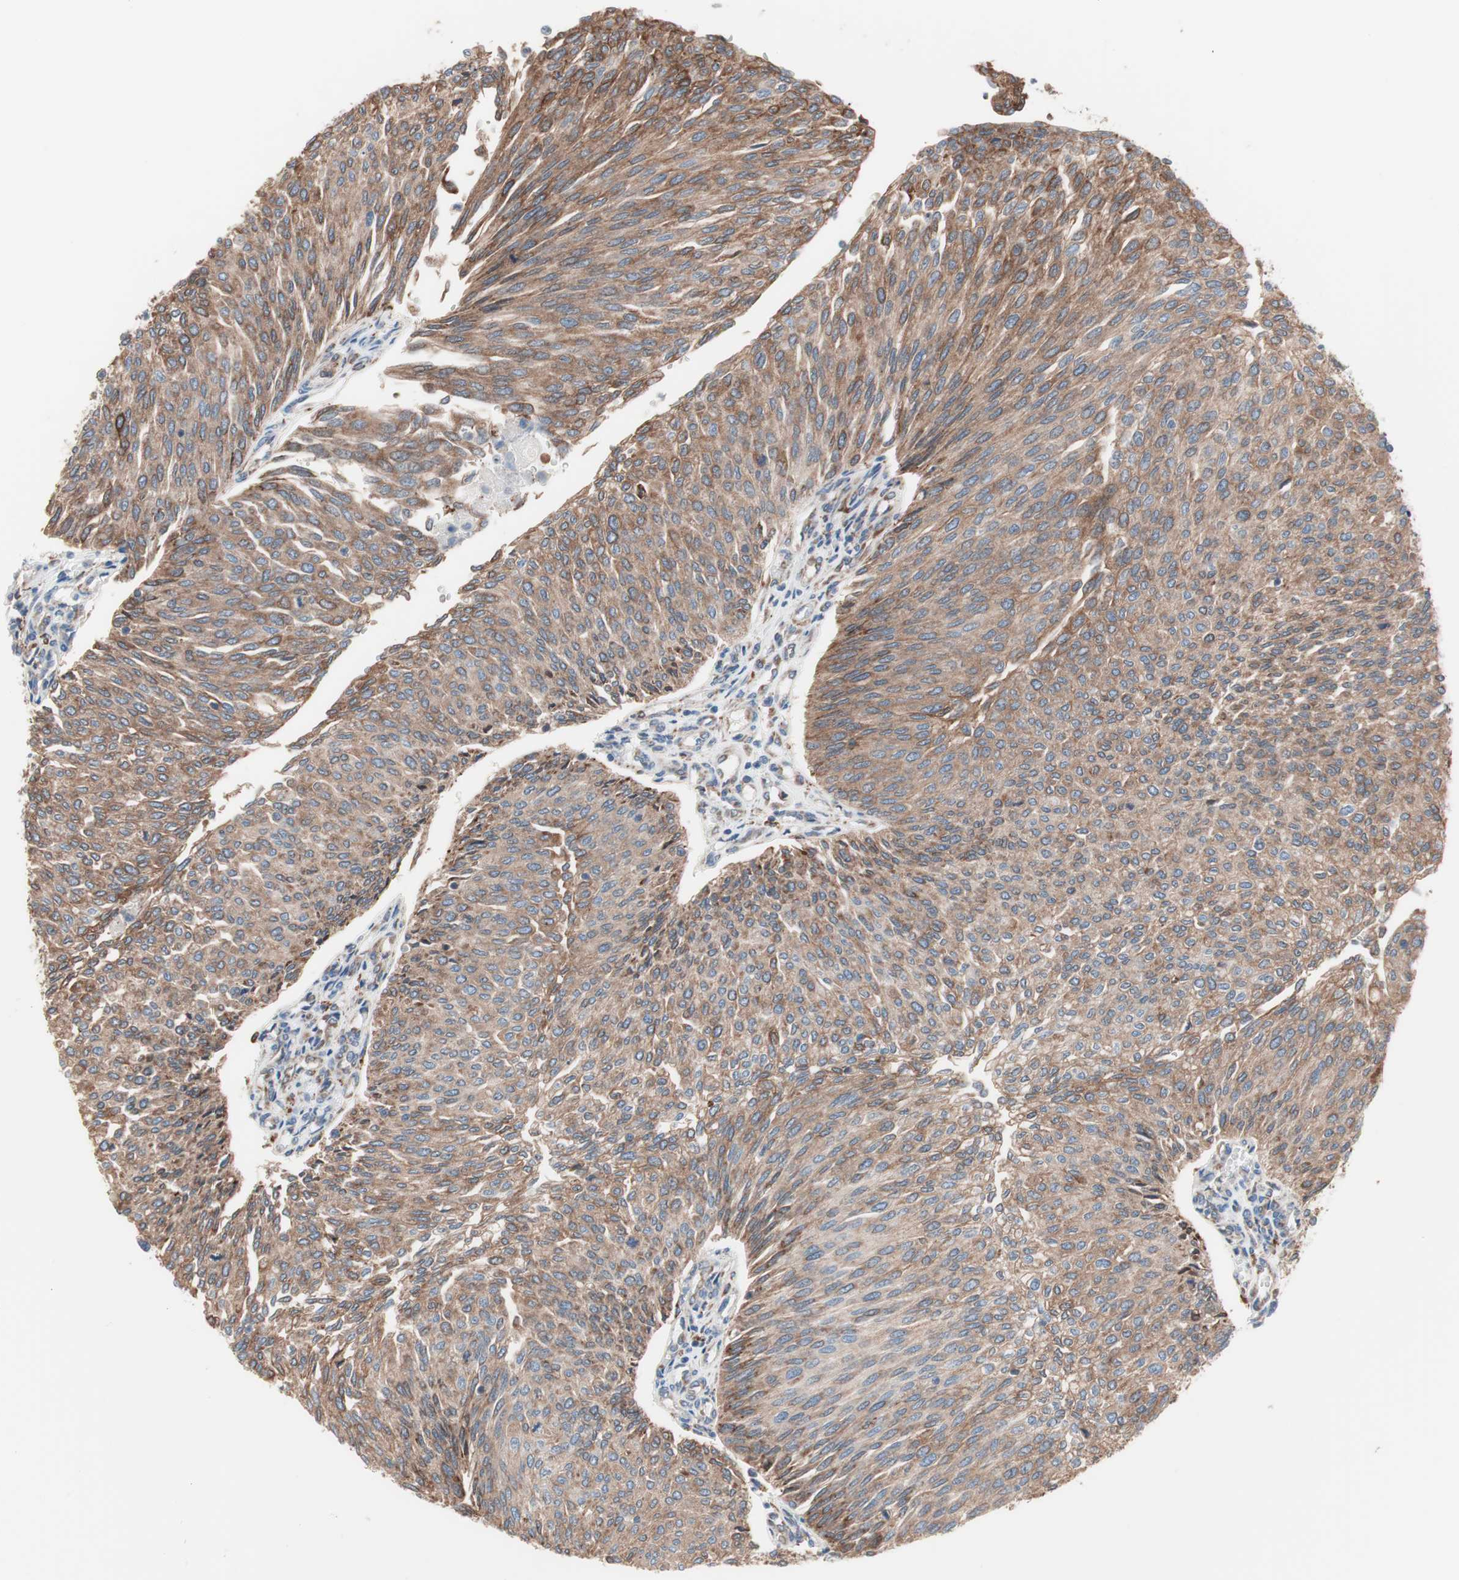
{"staining": {"intensity": "moderate", "quantity": ">75%", "location": "cytoplasmic/membranous"}, "tissue": "urothelial cancer", "cell_type": "Tumor cells", "image_type": "cancer", "snomed": [{"axis": "morphology", "description": "Urothelial carcinoma, Low grade"}, {"axis": "topography", "description": "Urinary bladder"}], "caption": "Immunohistochemical staining of human urothelial cancer exhibits moderate cytoplasmic/membranous protein staining in about >75% of tumor cells. (brown staining indicates protein expression, while blue staining denotes nuclei).", "gene": "SLC27A4", "patient": {"sex": "female", "age": 79}}